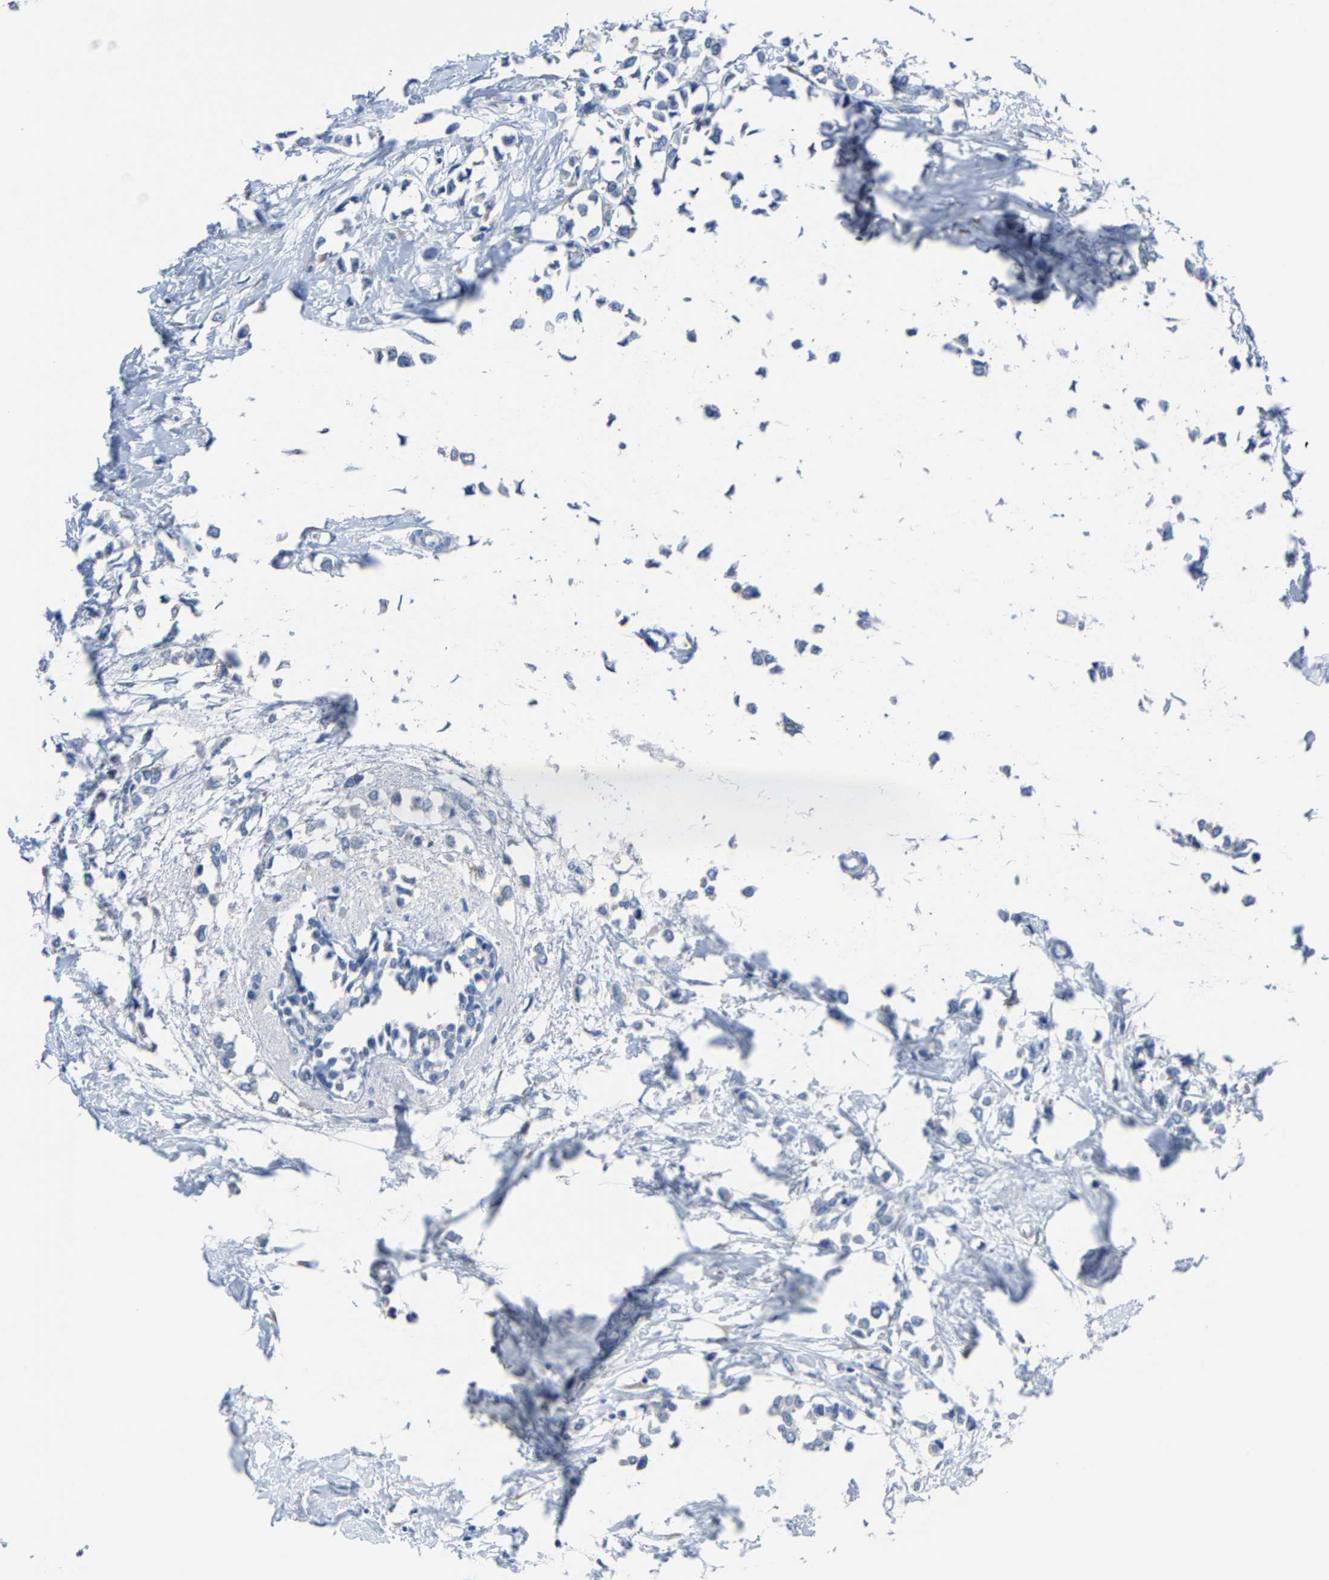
{"staining": {"intensity": "negative", "quantity": "none", "location": "none"}, "tissue": "breast cancer", "cell_type": "Tumor cells", "image_type": "cancer", "snomed": [{"axis": "morphology", "description": "Lobular carcinoma"}, {"axis": "topography", "description": "Breast"}], "caption": "The photomicrograph exhibits no staining of tumor cells in breast lobular carcinoma.", "gene": "G3BP2", "patient": {"sex": "female", "age": 51}}